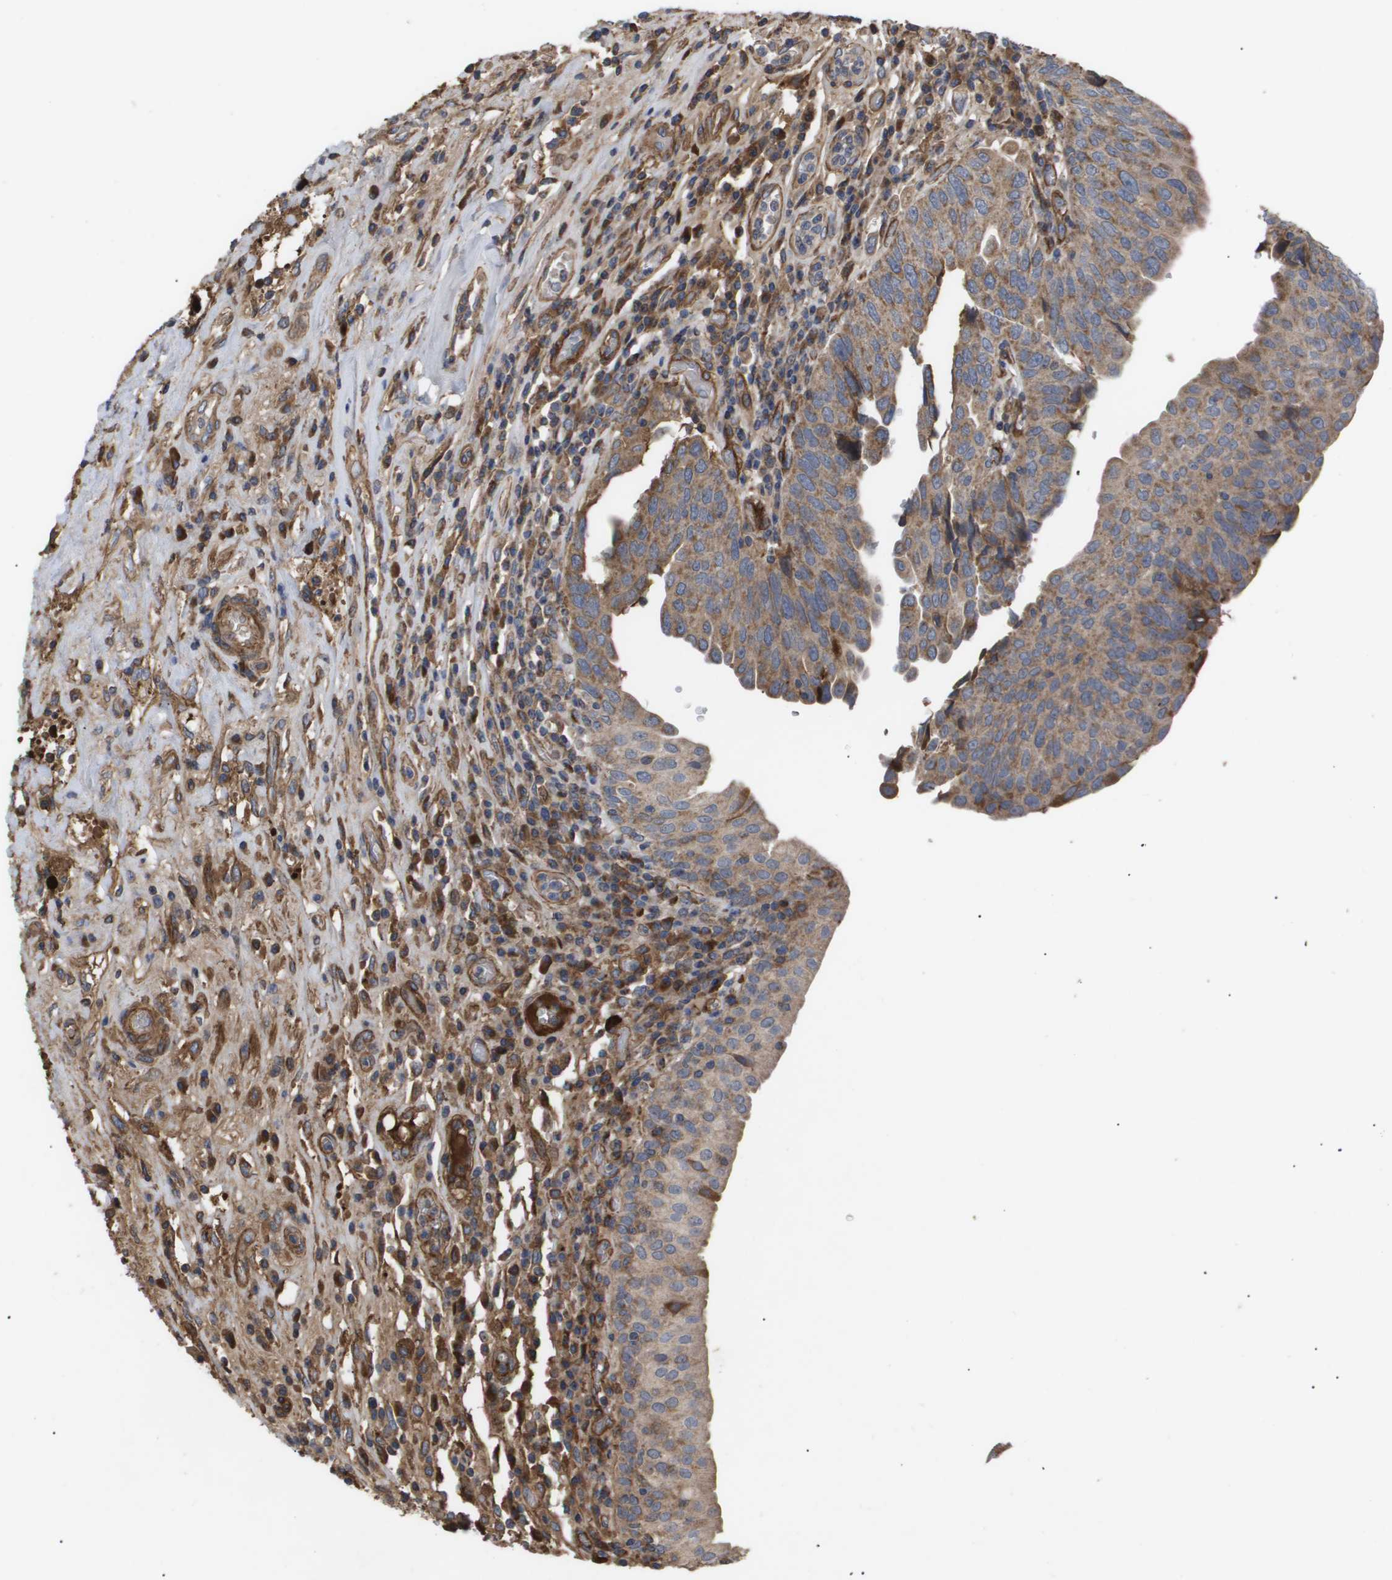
{"staining": {"intensity": "moderate", "quantity": ">75%", "location": "cytoplasmic/membranous"}, "tissue": "urothelial cancer", "cell_type": "Tumor cells", "image_type": "cancer", "snomed": [{"axis": "morphology", "description": "Urothelial carcinoma, High grade"}, {"axis": "topography", "description": "Urinary bladder"}], "caption": "Tumor cells exhibit medium levels of moderate cytoplasmic/membranous positivity in approximately >75% of cells in human urothelial cancer. Nuclei are stained in blue.", "gene": "TNS1", "patient": {"sex": "female", "age": 80}}